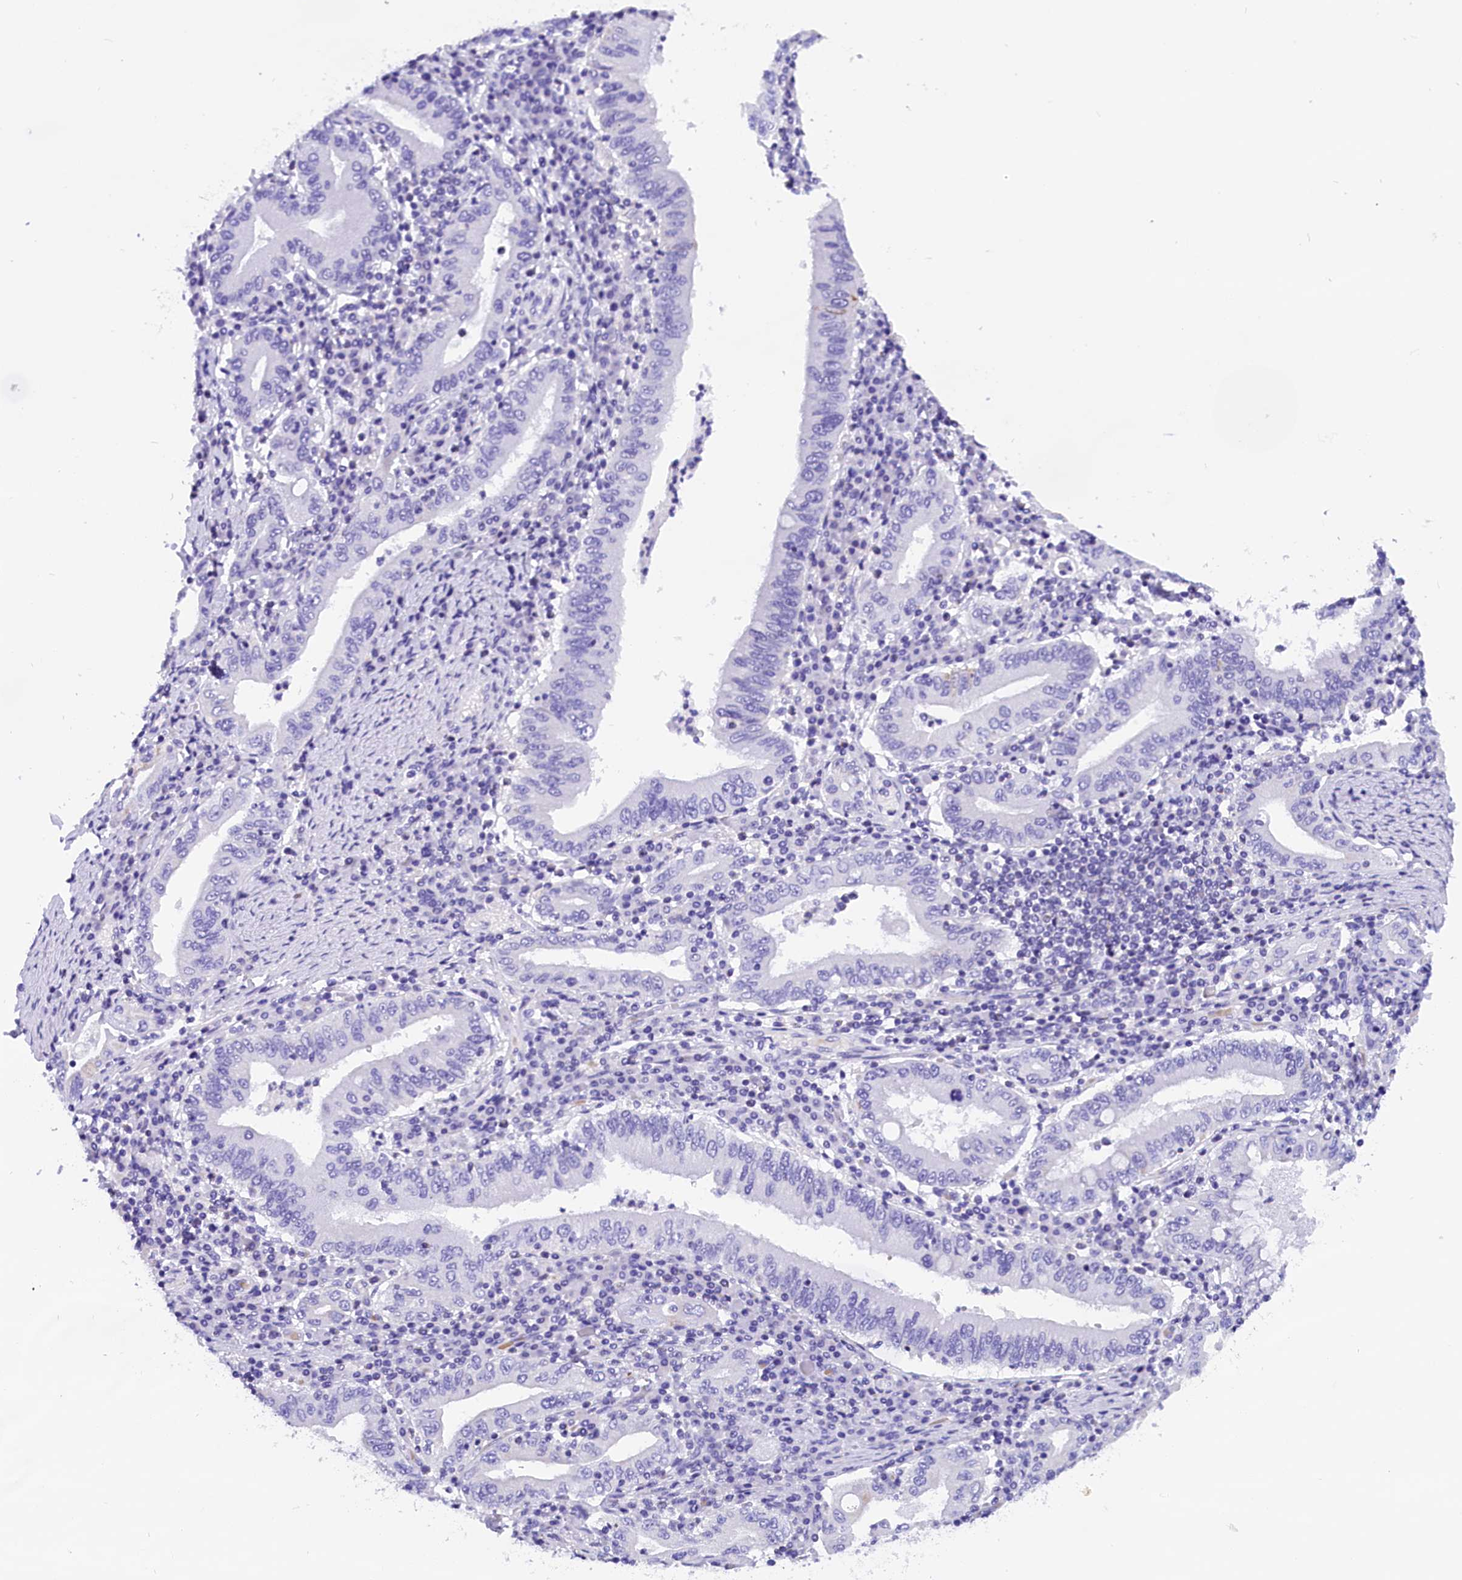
{"staining": {"intensity": "negative", "quantity": "none", "location": "none"}, "tissue": "stomach cancer", "cell_type": "Tumor cells", "image_type": "cancer", "snomed": [{"axis": "morphology", "description": "Normal tissue, NOS"}, {"axis": "morphology", "description": "Adenocarcinoma, NOS"}, {"axis": "topography", "description": "Esophagus"}, {"axis": "topography", "description": "Stomach, upper"}, {"axis": "topography", "description": "Peripheral nerve tissue"}], "caption": "Stomach cancer (adenocarcinoma) was stained to show a protein in brown. There is no significant expression in tumor cells.", "gene": "ABAT", "patient": {"sex": "male", "age": 62}}